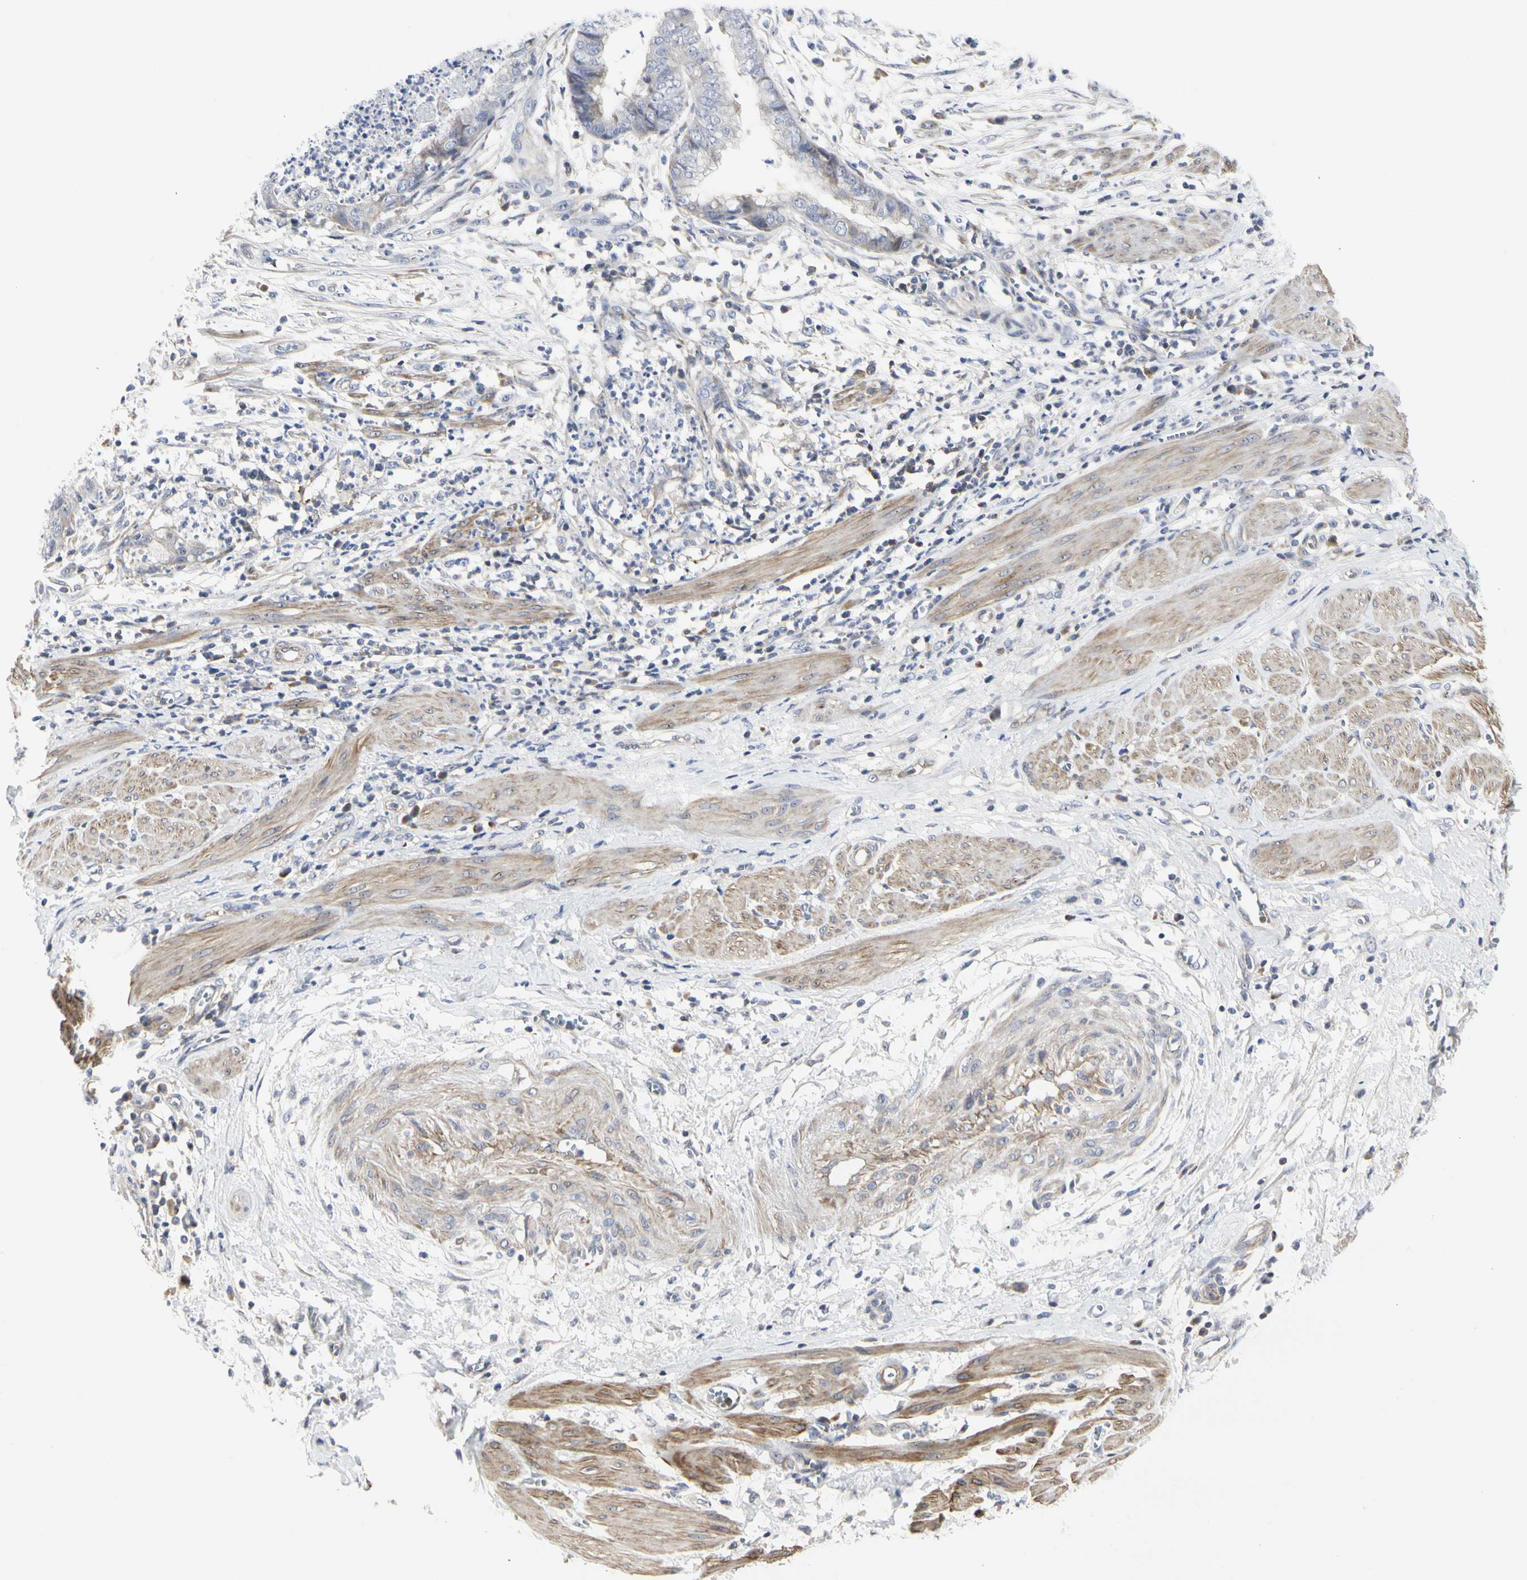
{"staining": {"intensity": "weak", "quantity": "<25%", "location": "cytoplasmic/membranous"}, "tissue": "endometrial cancer", "cell_type": "Tumor cells", "image_type": "cancer", "snomed": [{"axis": "morphology", "description": "Necrosis, NOS"}, {"axis": "morphology", "description": "Adenocarcinoma, NOS"}, {"axis": "topography", "description": "Endometrium"}], "caption": "This is a micrograph of IHC staining of endometrial cancer (adenocarcinoma), which shows no positivity in tumor cells. (Immunohistochemistry (ihc), brightfield microscopy, high magnification).", "gene": "SHANK2", "patient": {"sex": "female", "age": 79}}